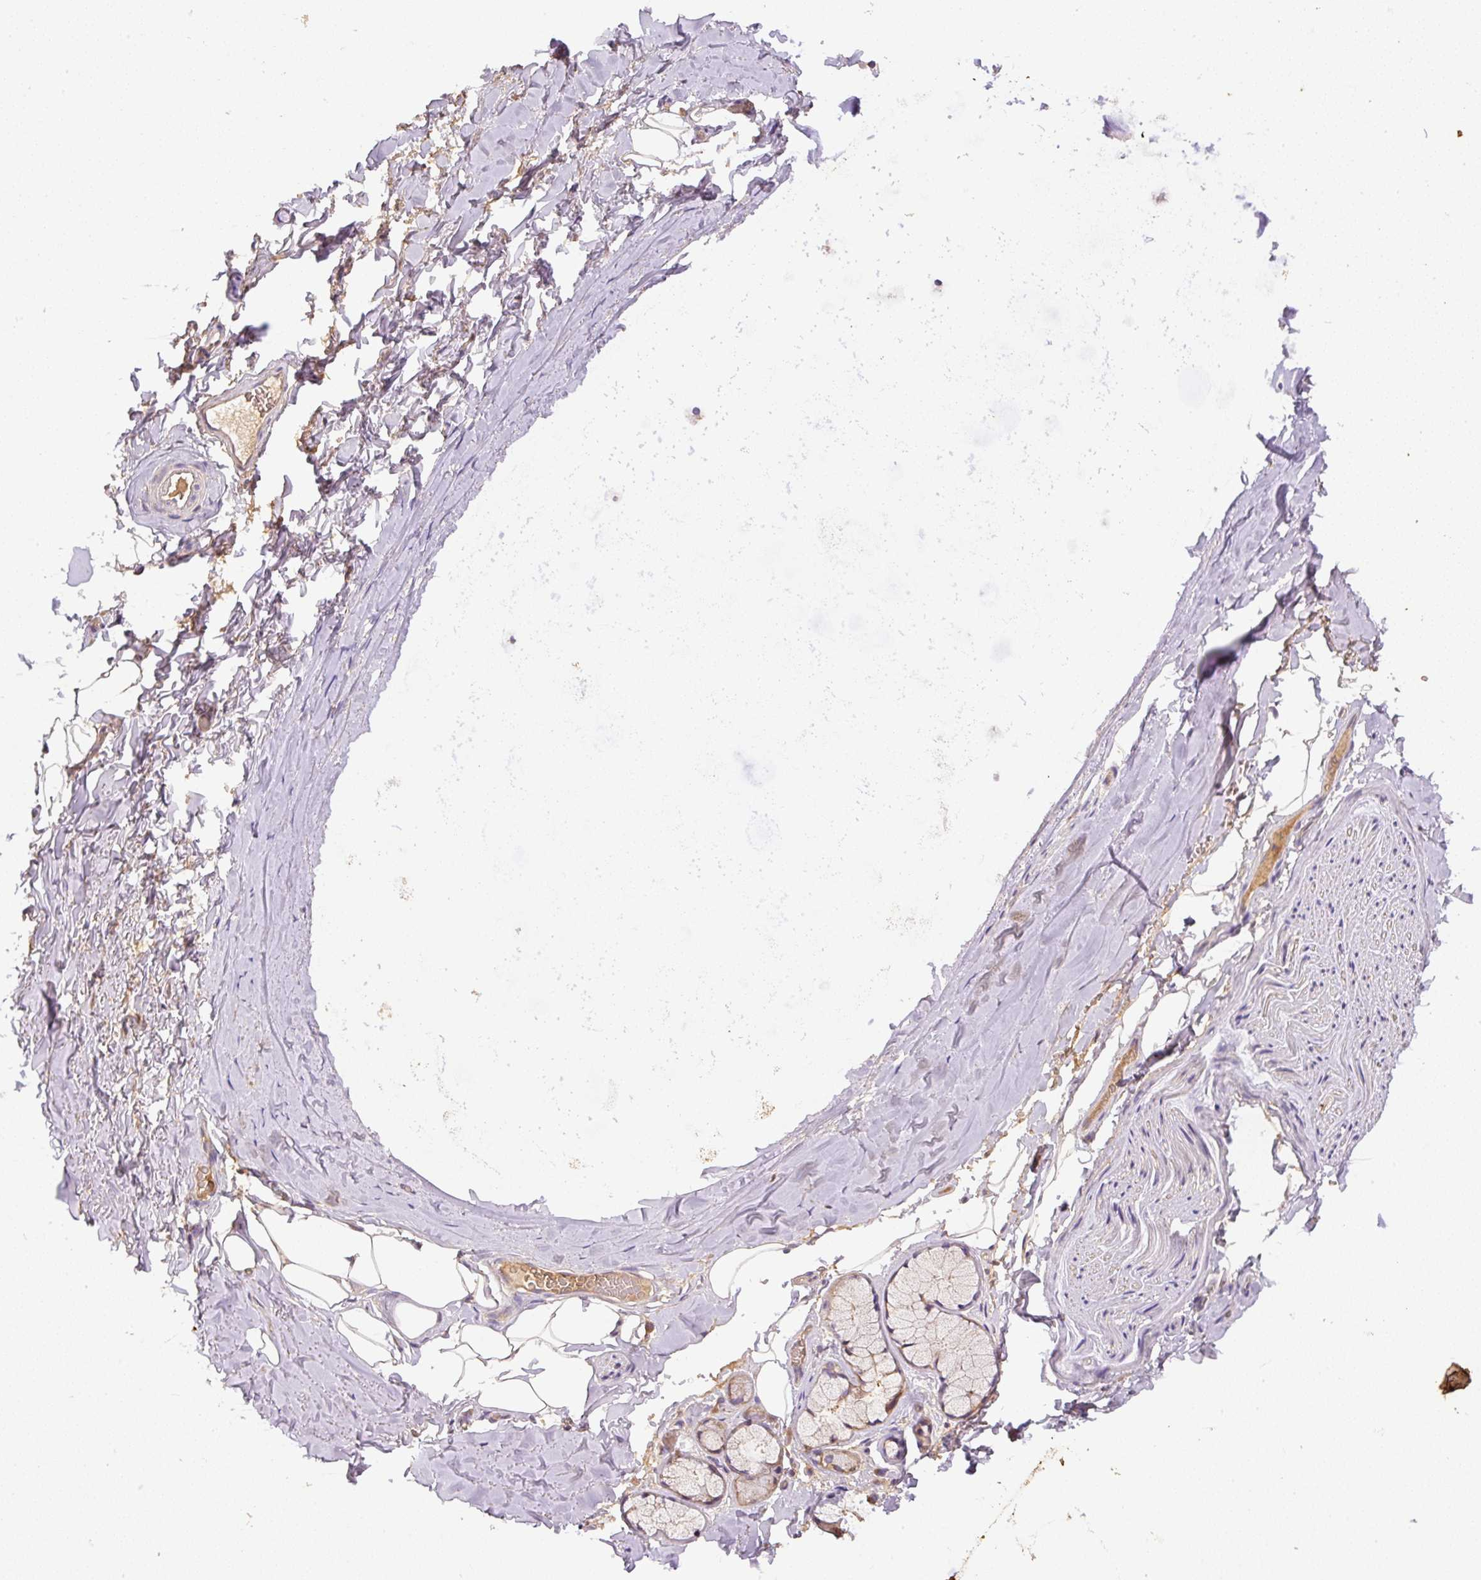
{"staining": {"intensity": "negative", "quantity": "none", "location": "none"}, "tissue": "adipose tissue", "cell_type": "Adipocytes", "image_type": "normal", "snomed": [{"axis": "morphology", "description": "Normal tissue, NOS"}, {"axis": "topography", "description": "Cartilage tissue"}, {"axis": "topography", "description": "Bronchus"}, {"axis": "topography", "description": "Peripheral nerve tissue"}], "caption": "Adipocytes show no significant staining in benign adipose tissue. The staining is performed using DAB (3,3'-diaminobenzidine) brown chromogen with nuclei counter-stained in using hematoxylin.", "gene": "DAPK1", "patient": {"sex": "male", "age": 67}}